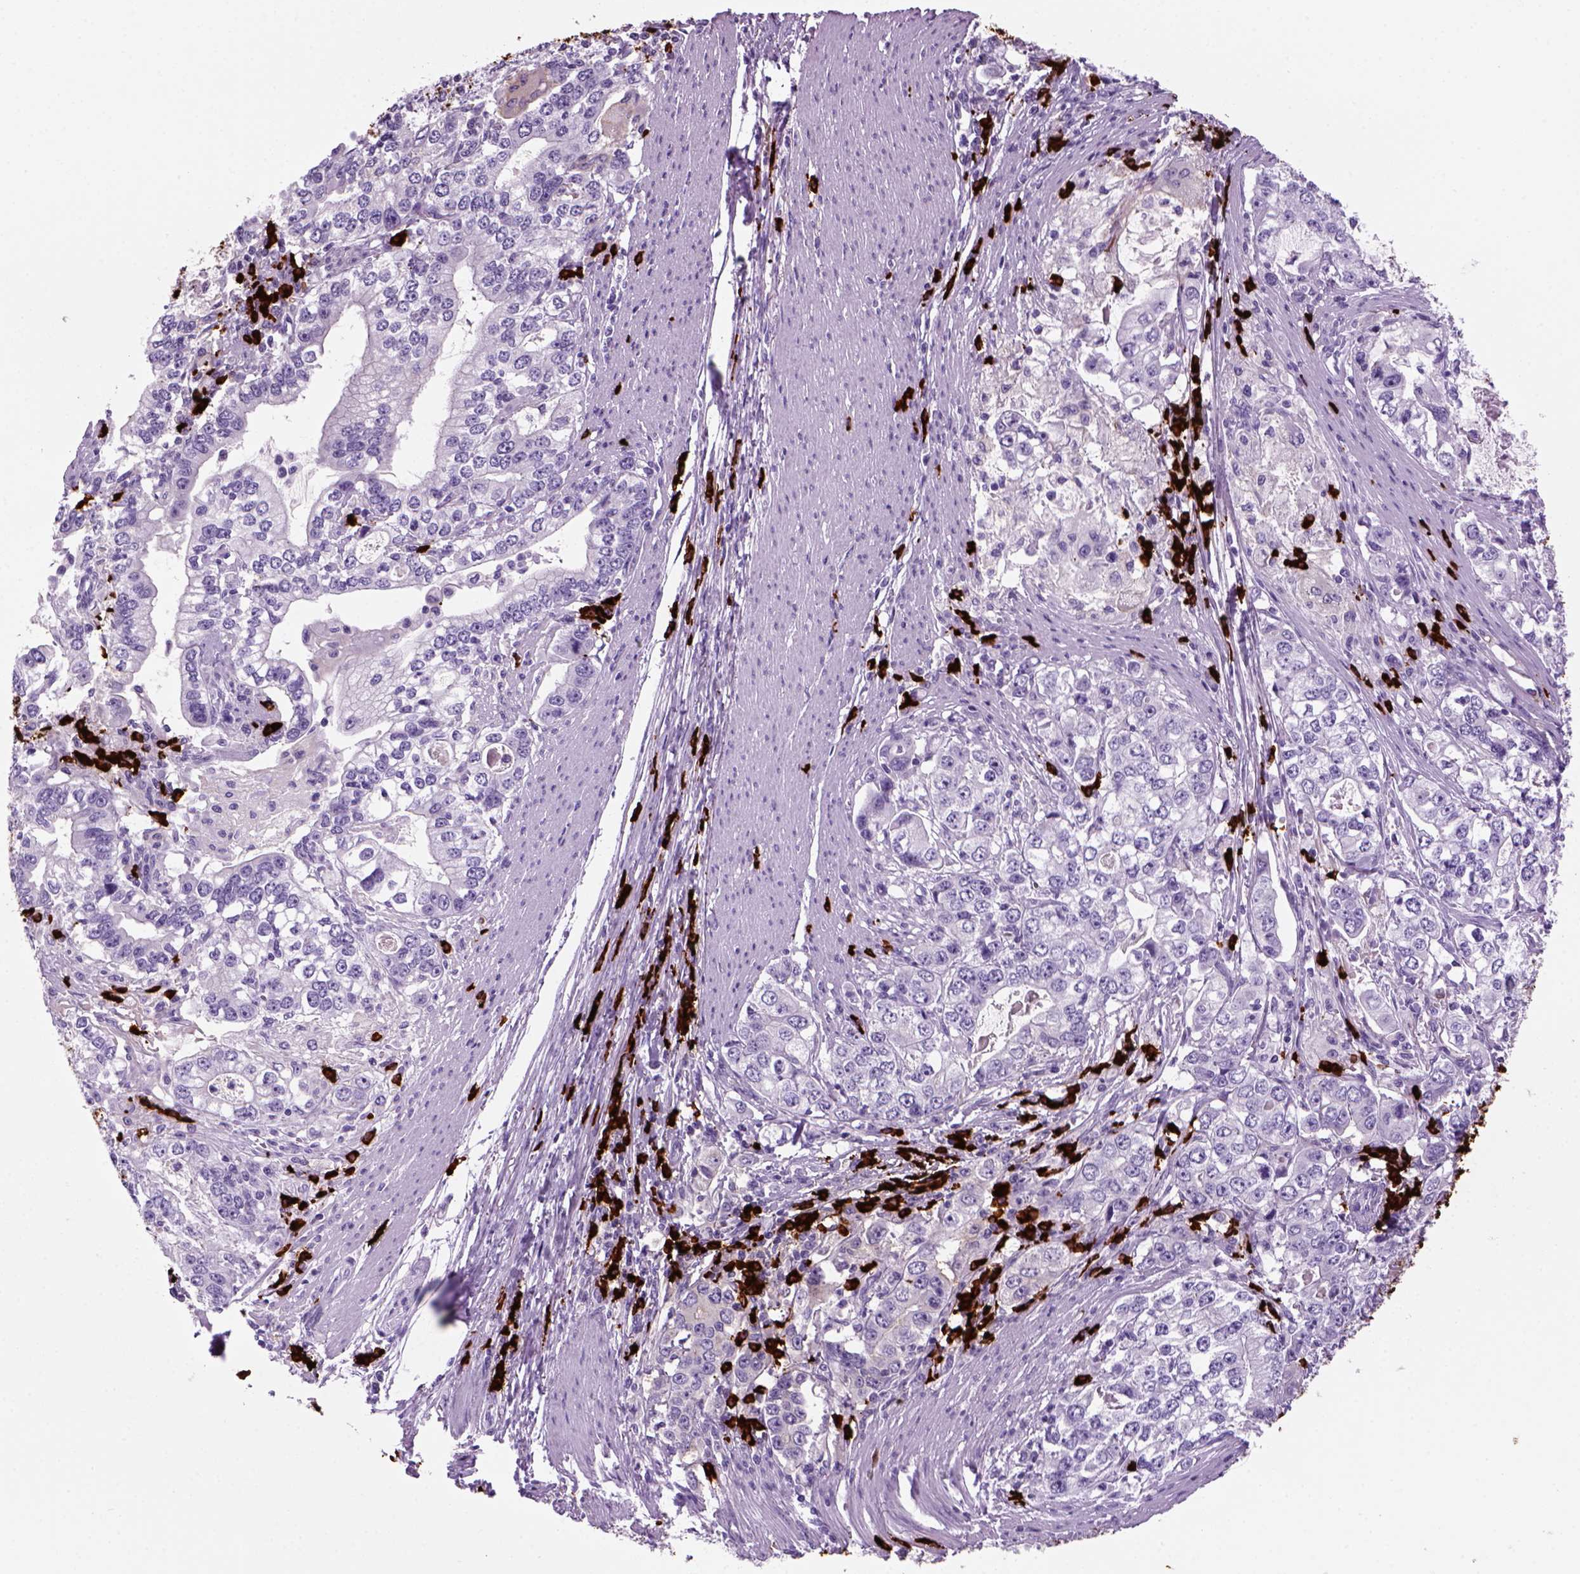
{"staining": {"intensity": "negative", "quantity": "none", "location": "none"}, "tissue": "stomach cancer", "cell_type": "Tumor cells", "image_type": "cancer", "snomed": [{"axis": "morphology", "description": "Adenocarcinoma, NOS"}, {"axis": "topography", "description": "Stomach, lower"}], "caption": "Stomach cancer stained for a protein using IHC reveals no staining tumor cells.", "gene": "MZB1", "patient": {"sex": "female", "age": 72}}